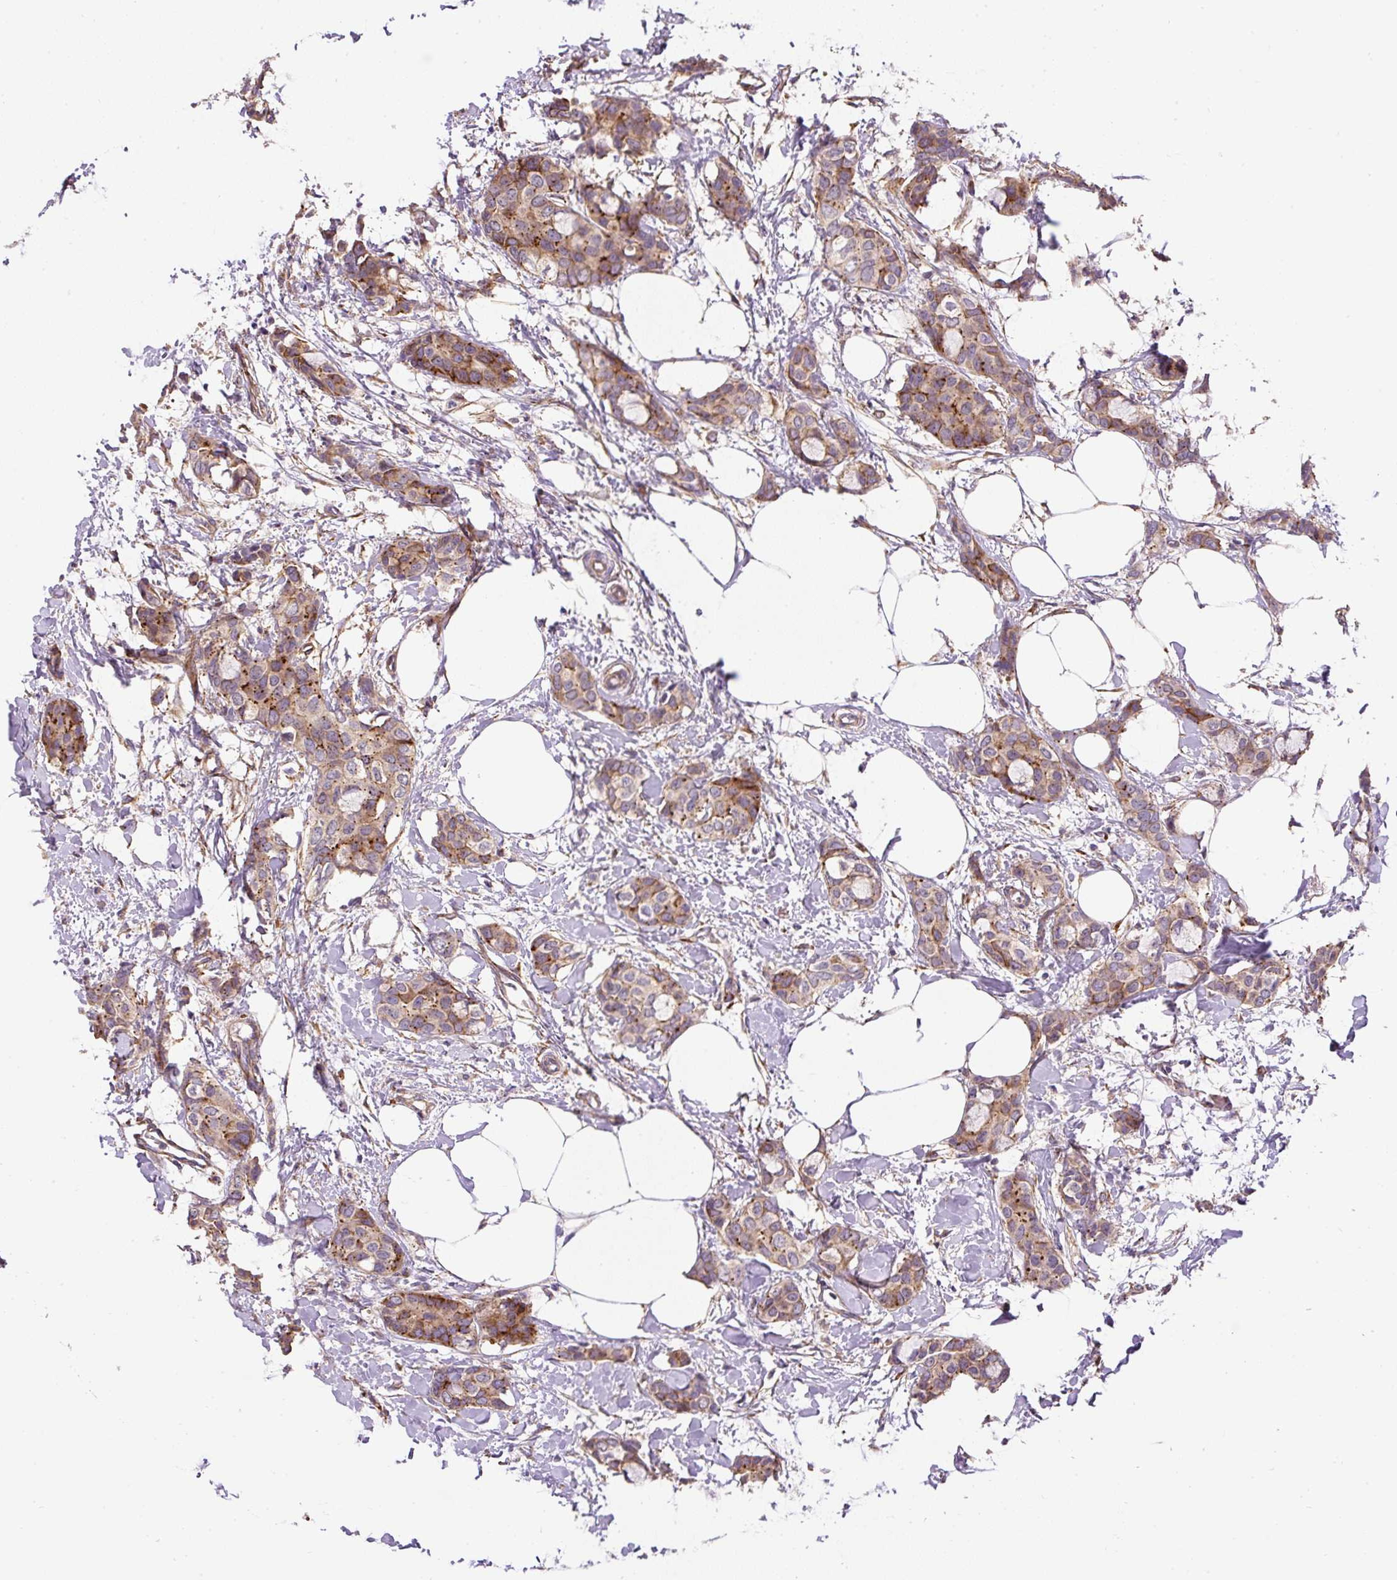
{"staining": {"intensity": "moderate", "quantity": ">75%", "location": "cytoplasmic/membranous"}, "tissue": "breast cancer", "cell_type": "Tumor cells", "image_type": "cancer", "snomed": [{"axis": "morphology", "description": "Duct carcinoma"}, {"axis": "topography", "description": "Breast"}], "caption": "Breast cancer (infiltrating ductal carcinoma) stained with DAB immunohistochemistry demonstrates medium levels of moderate cytoplasmic/membranous positivity in approximately >75% of tumor cells. (DAB (3,3'-diaminobenzidine) IHC with brightfield microscopy, high magnification).", "gene": "RNF170", "patient": {"sex": "female", "age": 73}}